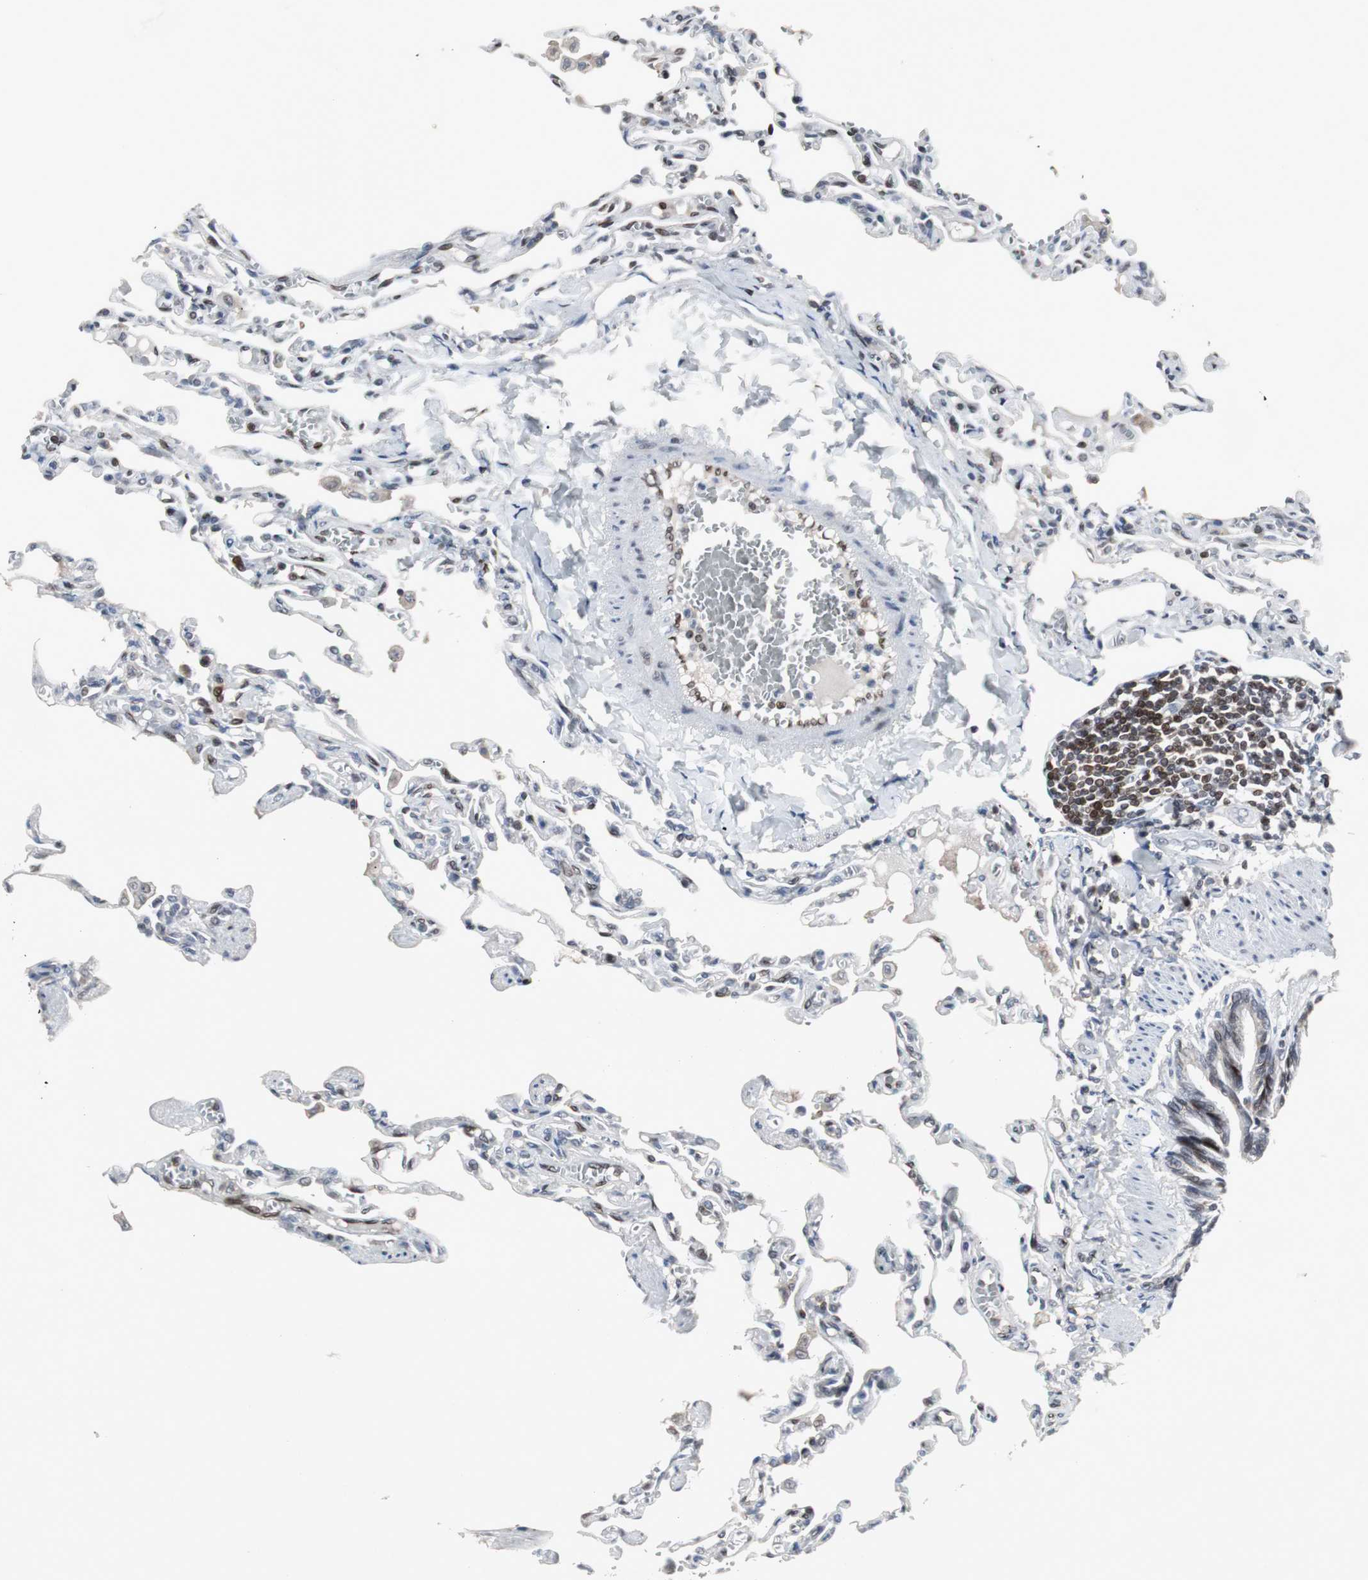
{"staining": {"intensity": "moderate", "quantity": "<25%", "location": "nuclear"}, "tissue": "lung", "cell_type": "Alveolar cells", "image_type": "normal", "snomed": [{"axis": "morphology", "description": "Normal tissue, NOS"}, {"axis": "topography", "description": "Lung"}], "caption": "Lung was stained to show a protein in brown. There is low levels of moderate nuclear positivity in about <25% of alveolar cells. Nuclei are stained in blue.", "gene": "ZNF396", "patient": {"sex": "male", "age": 21}}